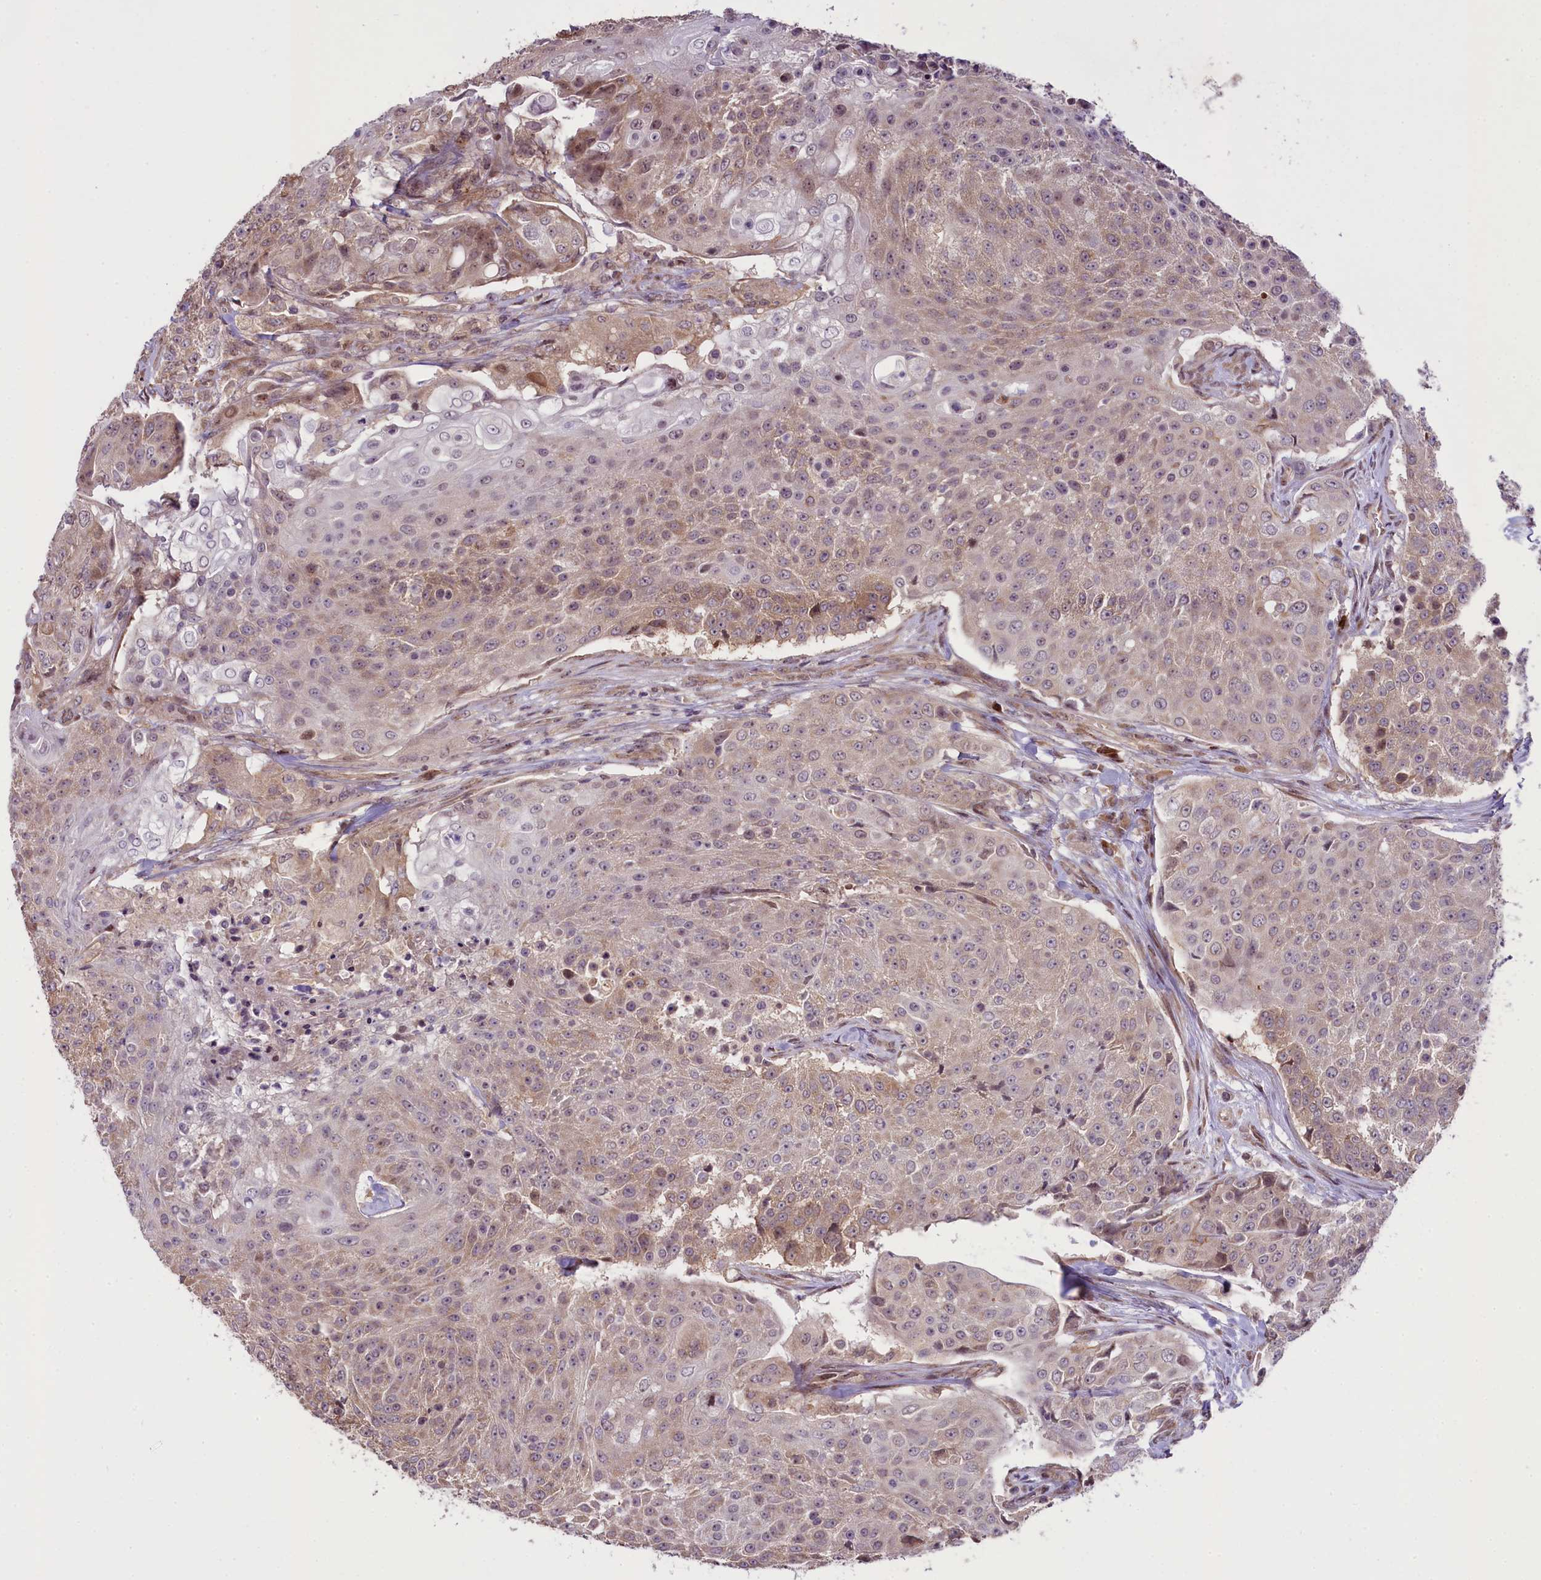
{"staining": {"intensity": "weak", "quantity": ">75%", "location": "cytoplasmic/membranous"}, "tissue": "urothelial cancer", "cell_type": "Tumor cells", "image_type": "cancer", "snomed": [{"axis": "morphology", "description": "Urothelial carcinoma, High grade"}, {"axis": "topography", "description": "Urinary bladder"}], "caption": "Immunohistochemistry (DAB) staining of urothelial cancer displays weak cytoplasmic/membranous protein expression in about >75% of tumor cells. (DAB (3,3'-diaminobenzidine) = brown stain, brightfield microscopy at high magnification).", "gene": "RBBP8", "patient": {"sex": "female", "age": 63}}